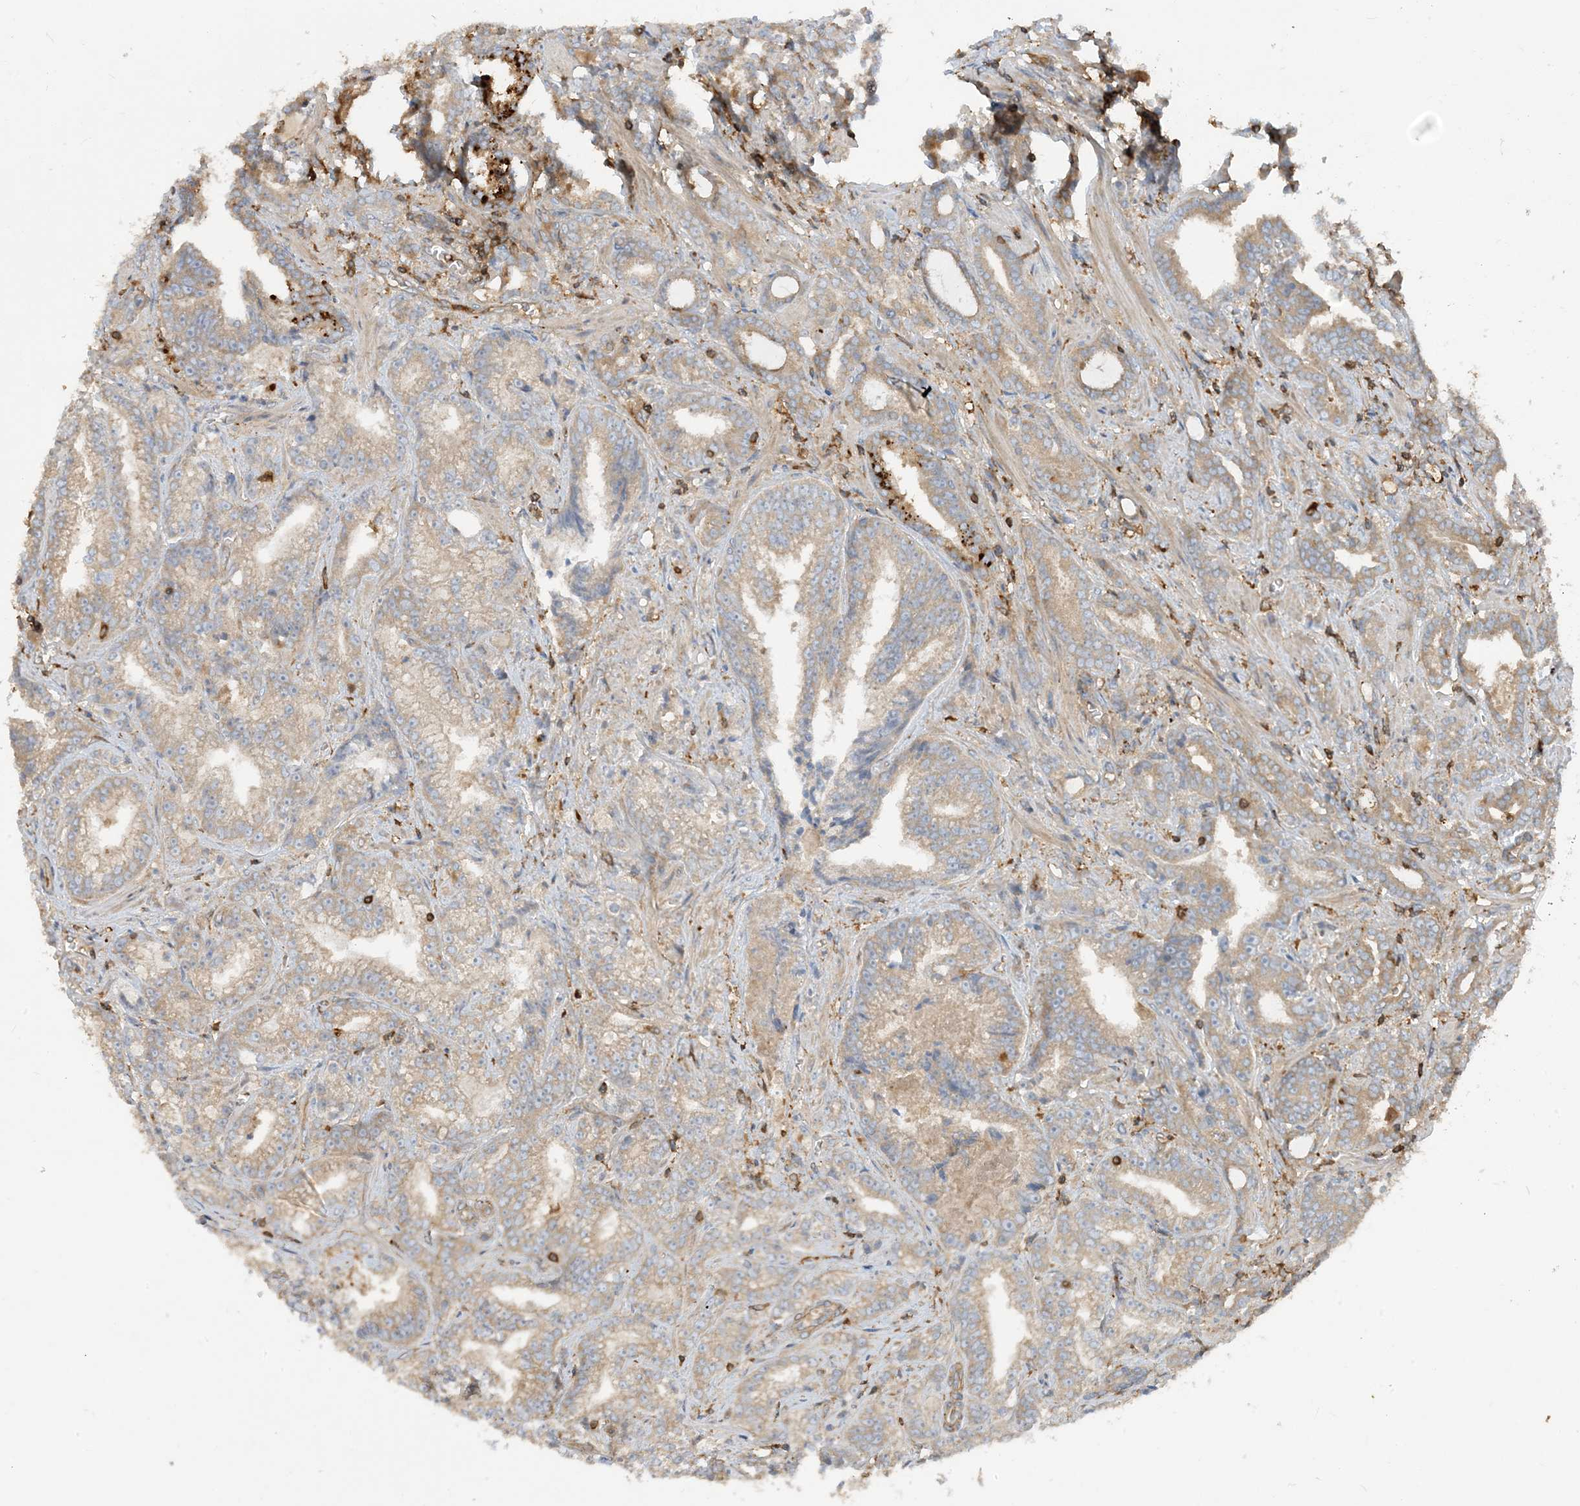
{"staining": {"intensity": "moderate", "quantity": ">75%", "location": "cytoplasmic/membranous"}, "tissue": "prostate cancer", "cell_type": "Tumor cells", "image_type": "cancer", "snomed": [{"axis": "morphology", "description": "Adenocarcinoma, High grade"}, {"axis": "topography", "description": "Prostate and seminal vesicle, NOS"}], "caption": "IHC of human prostate high-grade adenocarcinoma demonstrates medium levels of moderate cytoplasmic/membranous positivity in approximately >75% of tumor cells.", "gene": "SFMBT2", "patient": {"sex": "male", "age": 67}}